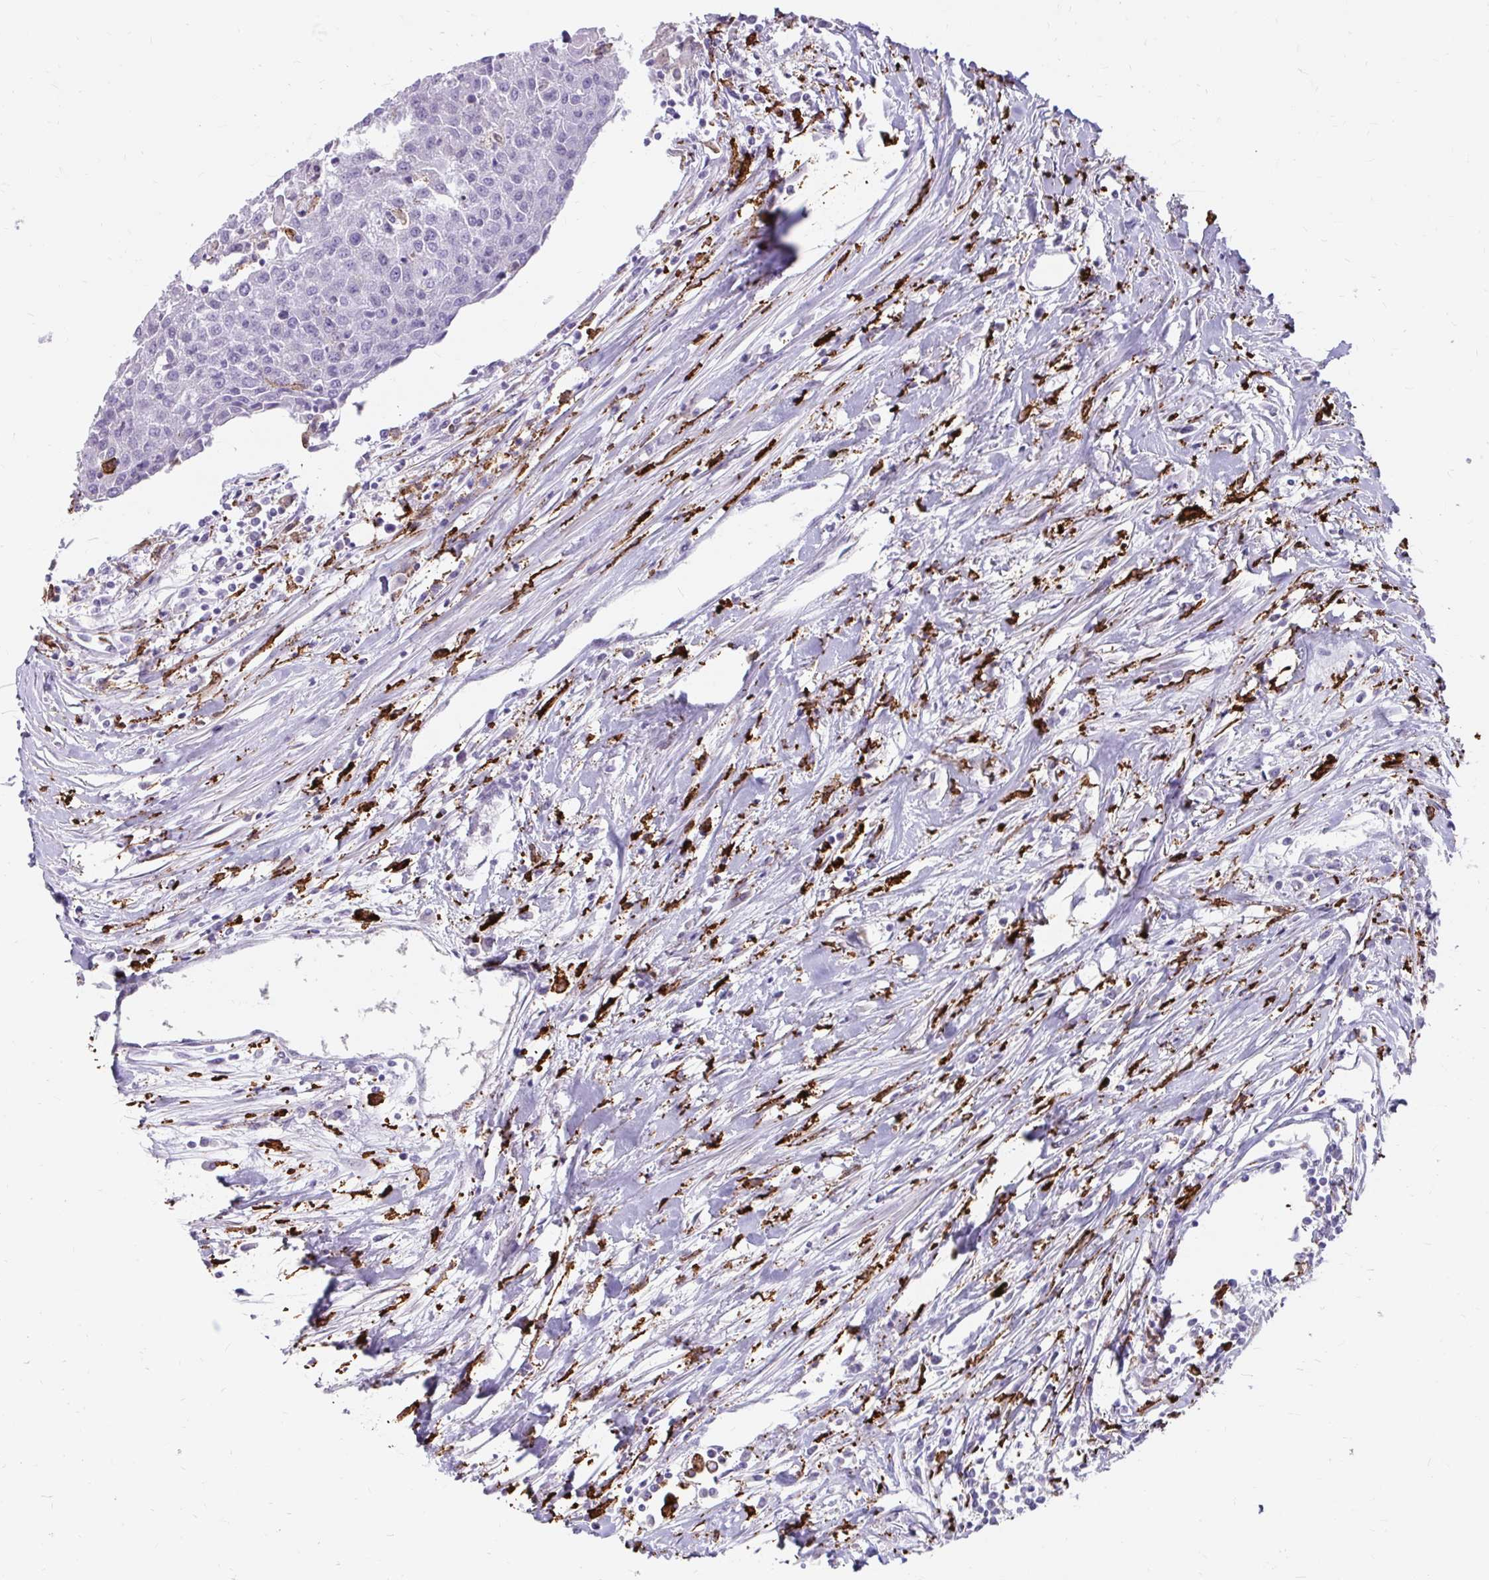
{"staining": {"intensity": "negative", "quantity": "none", "location": "none"}, "tissue": "urothelial cancer", "cell_type": "Tumor cells", "image_type": "cancer", "snomed": [{"axis": "morphology", "description": "Urothelial carcinoma, High grade"}, {"axis": "topography", "description": "Urinary bladder"}], "caption": "This is an immunohistochemistry image of human high-grade urothelial carcinoma. There is no staining in tumor cells.", "gene": "CD163", "patient": {"sex": "female", "age": 85}}